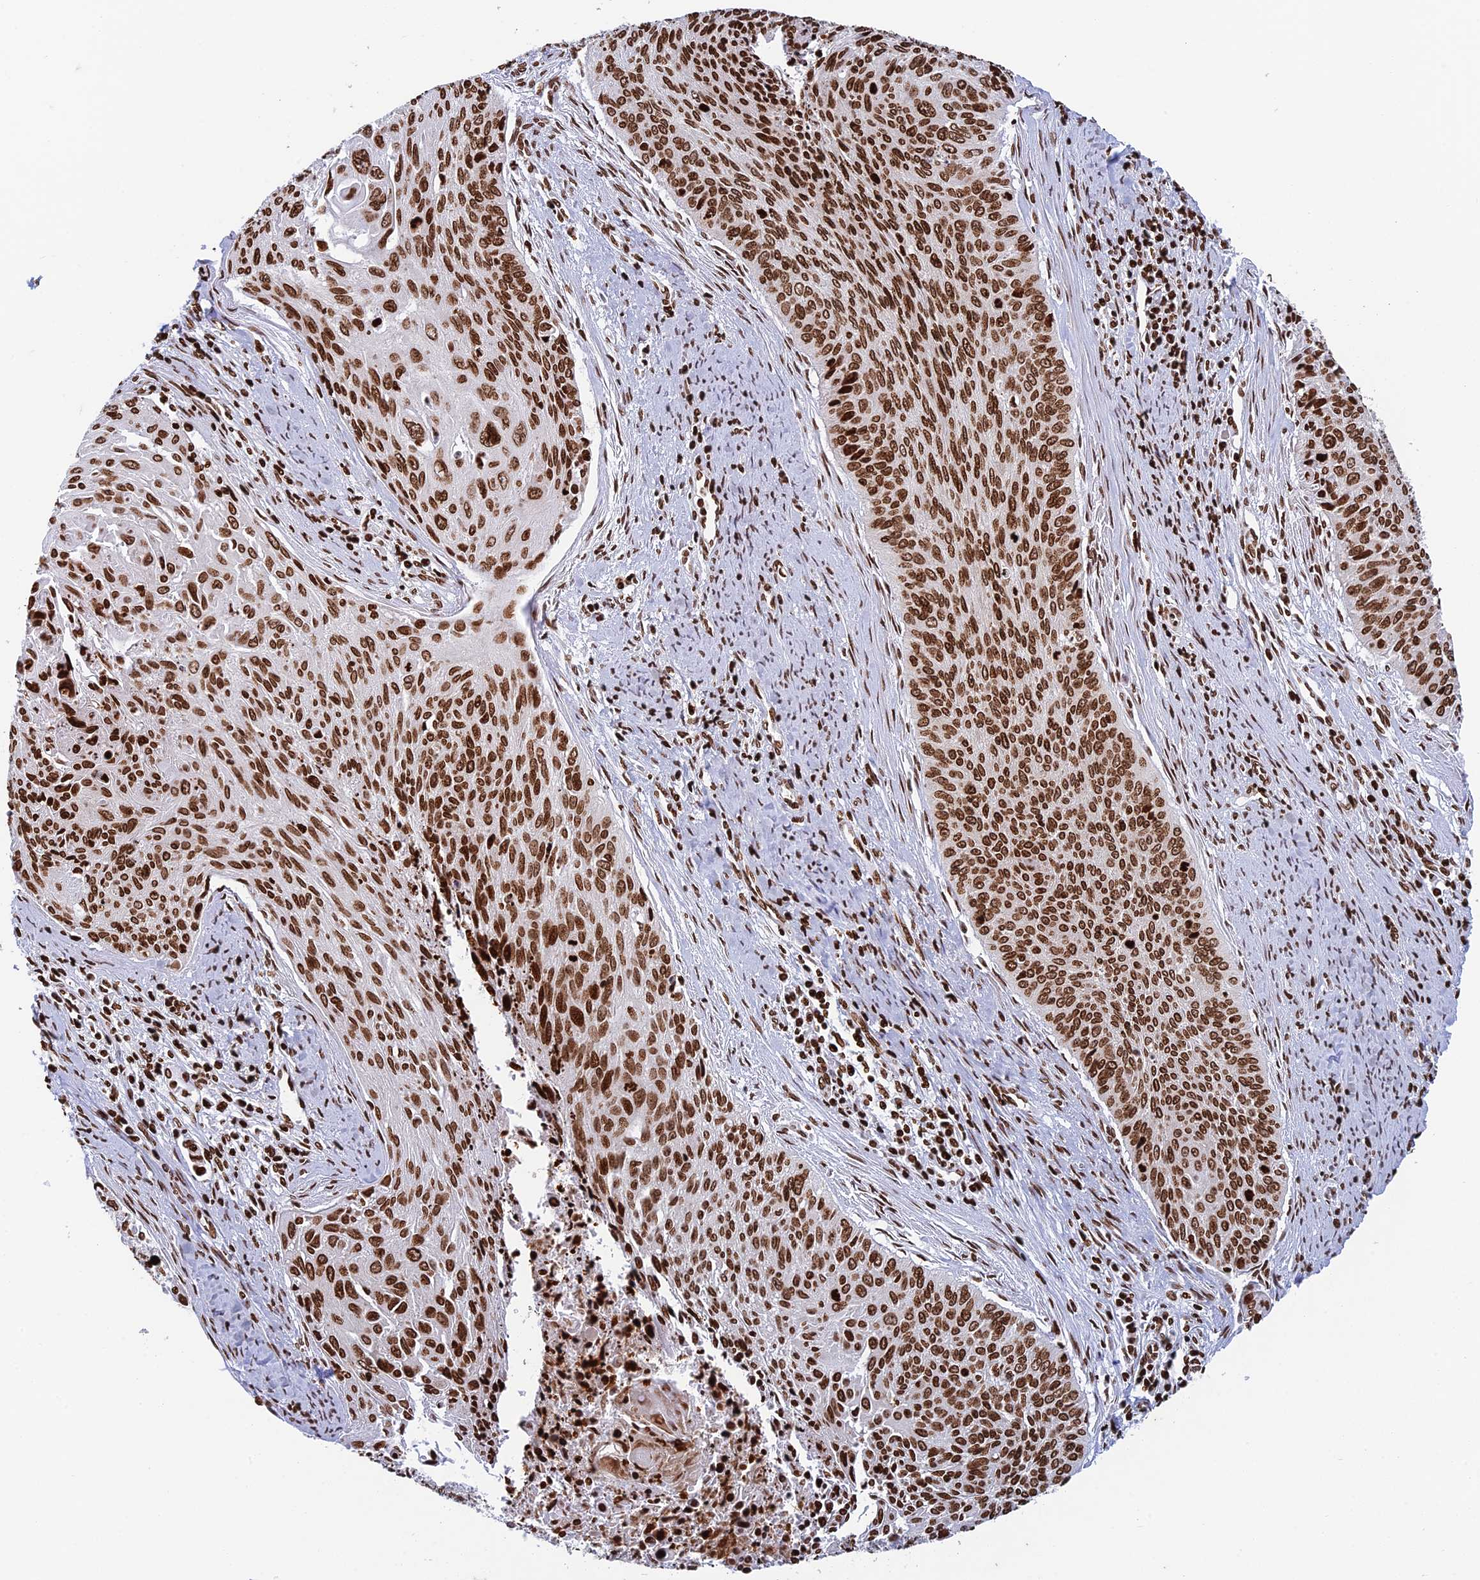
{"staining": {"intensity": "moderate", "quantity": ">75%", "location": "nuclear"}, "tissue": "cervical cancer", "cell_type": "Tumor cells", "image_type": "cancer", "snomed": [{"axis": "morphology", "description": "Squamous cell carcinoma, NOS"}, {"axis": "topography", "description": "Cervix"}], "caption": "Cervical squamous cell carcinoma stained with immunohistochemistry displays moderate nuclear staining in about >75% of tumor cells. Ihc stains the protein of interest in brown and the nuclei are stained blue.", "gene": "RPAP1", "patient": {"sex": "female", "age": 55}}